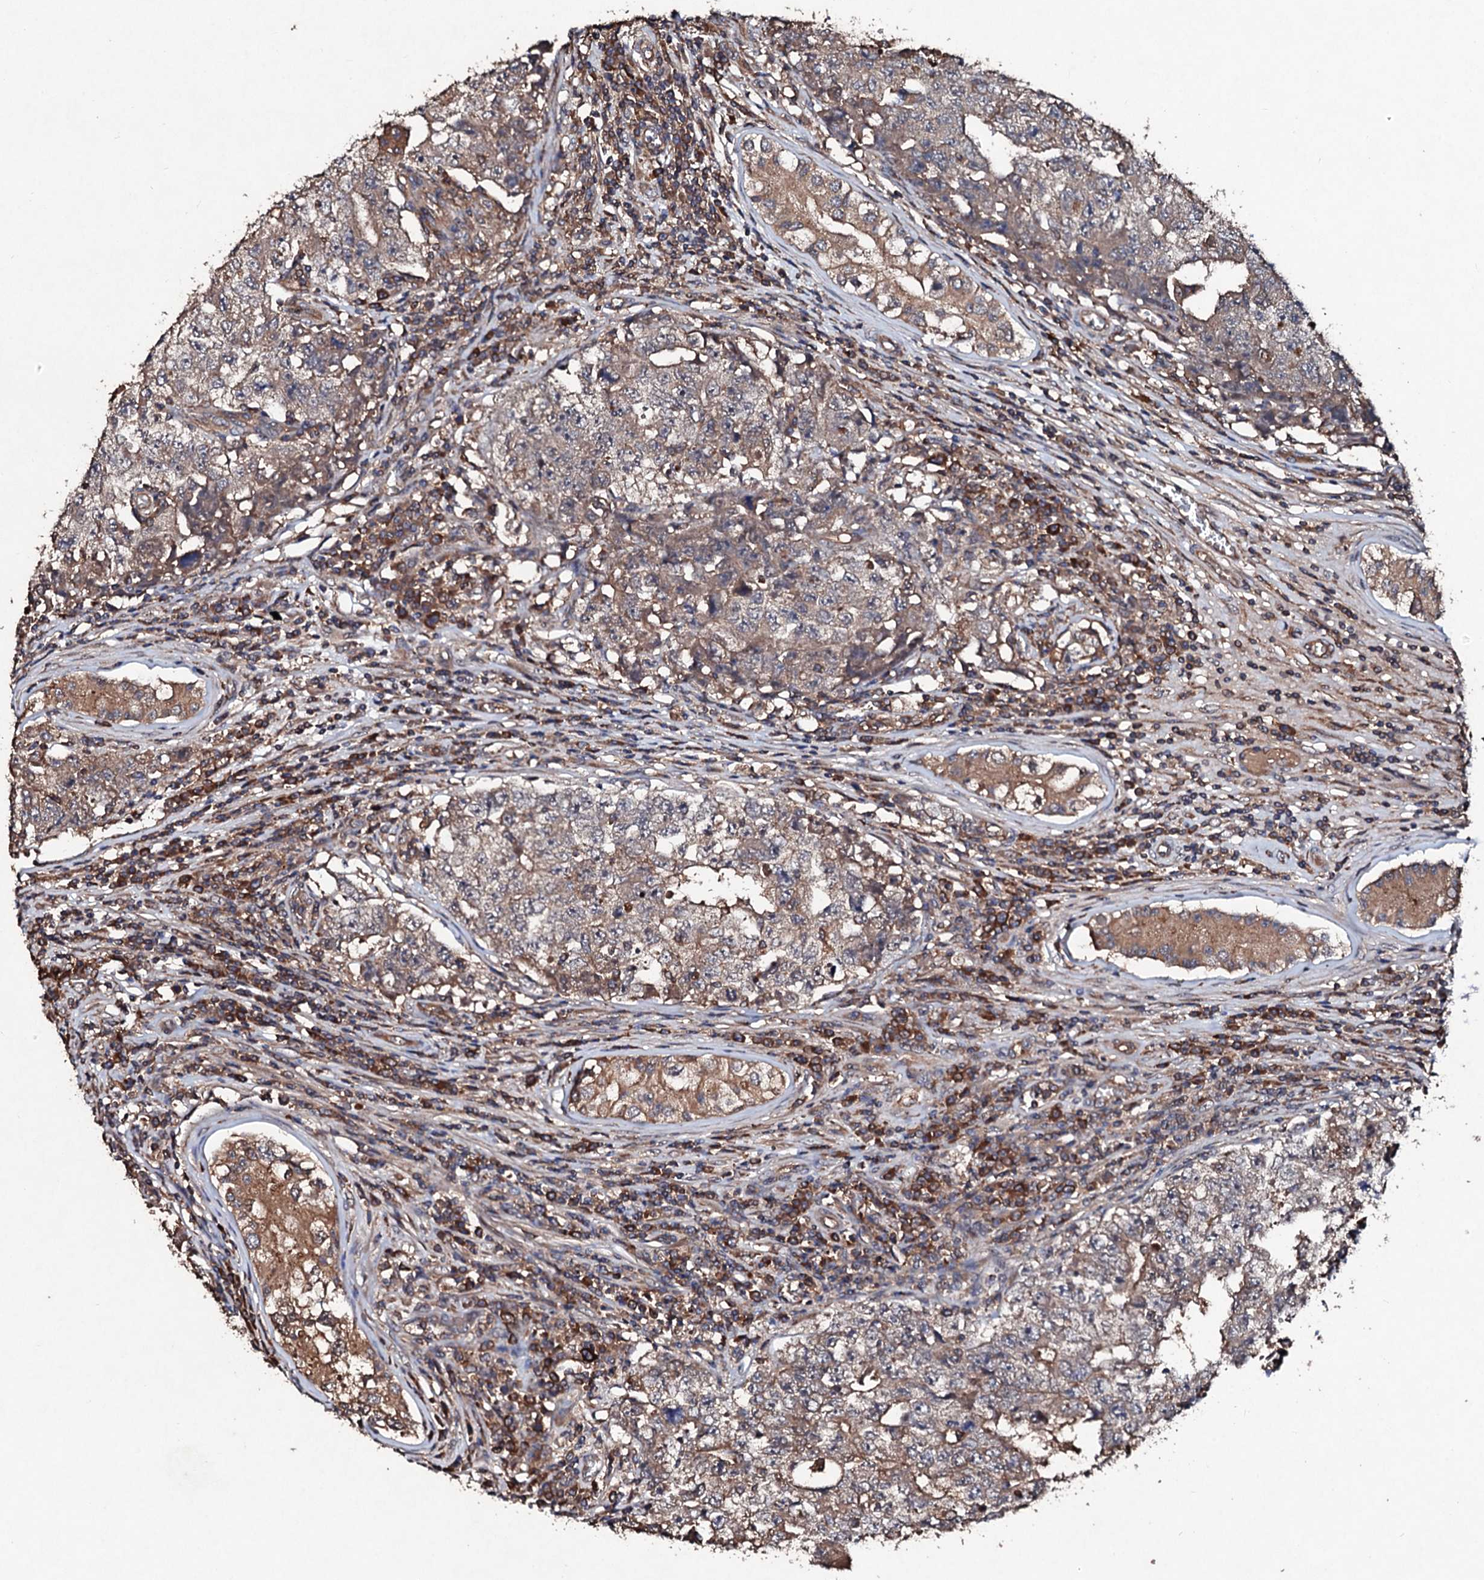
{"staining": {"intensity": "moderate", "quantity": ">75%", "location": "cytoplasmic/membranous"}, "tissue": "testis cancer", "cell_type": "Tumor cells", "image_type": "cancer", "snomed": [{"axis": "morphology", "description": "Carcinoma, Embryonal, NOS"}, {"axis": "topography", "description": "Testis"}], "caption": "Human testis cancer stained with a protein marker demonstrates moderate staining in tumor cells.", "gene": "KERA", "patient": {"sex": "male", "age": 17}}